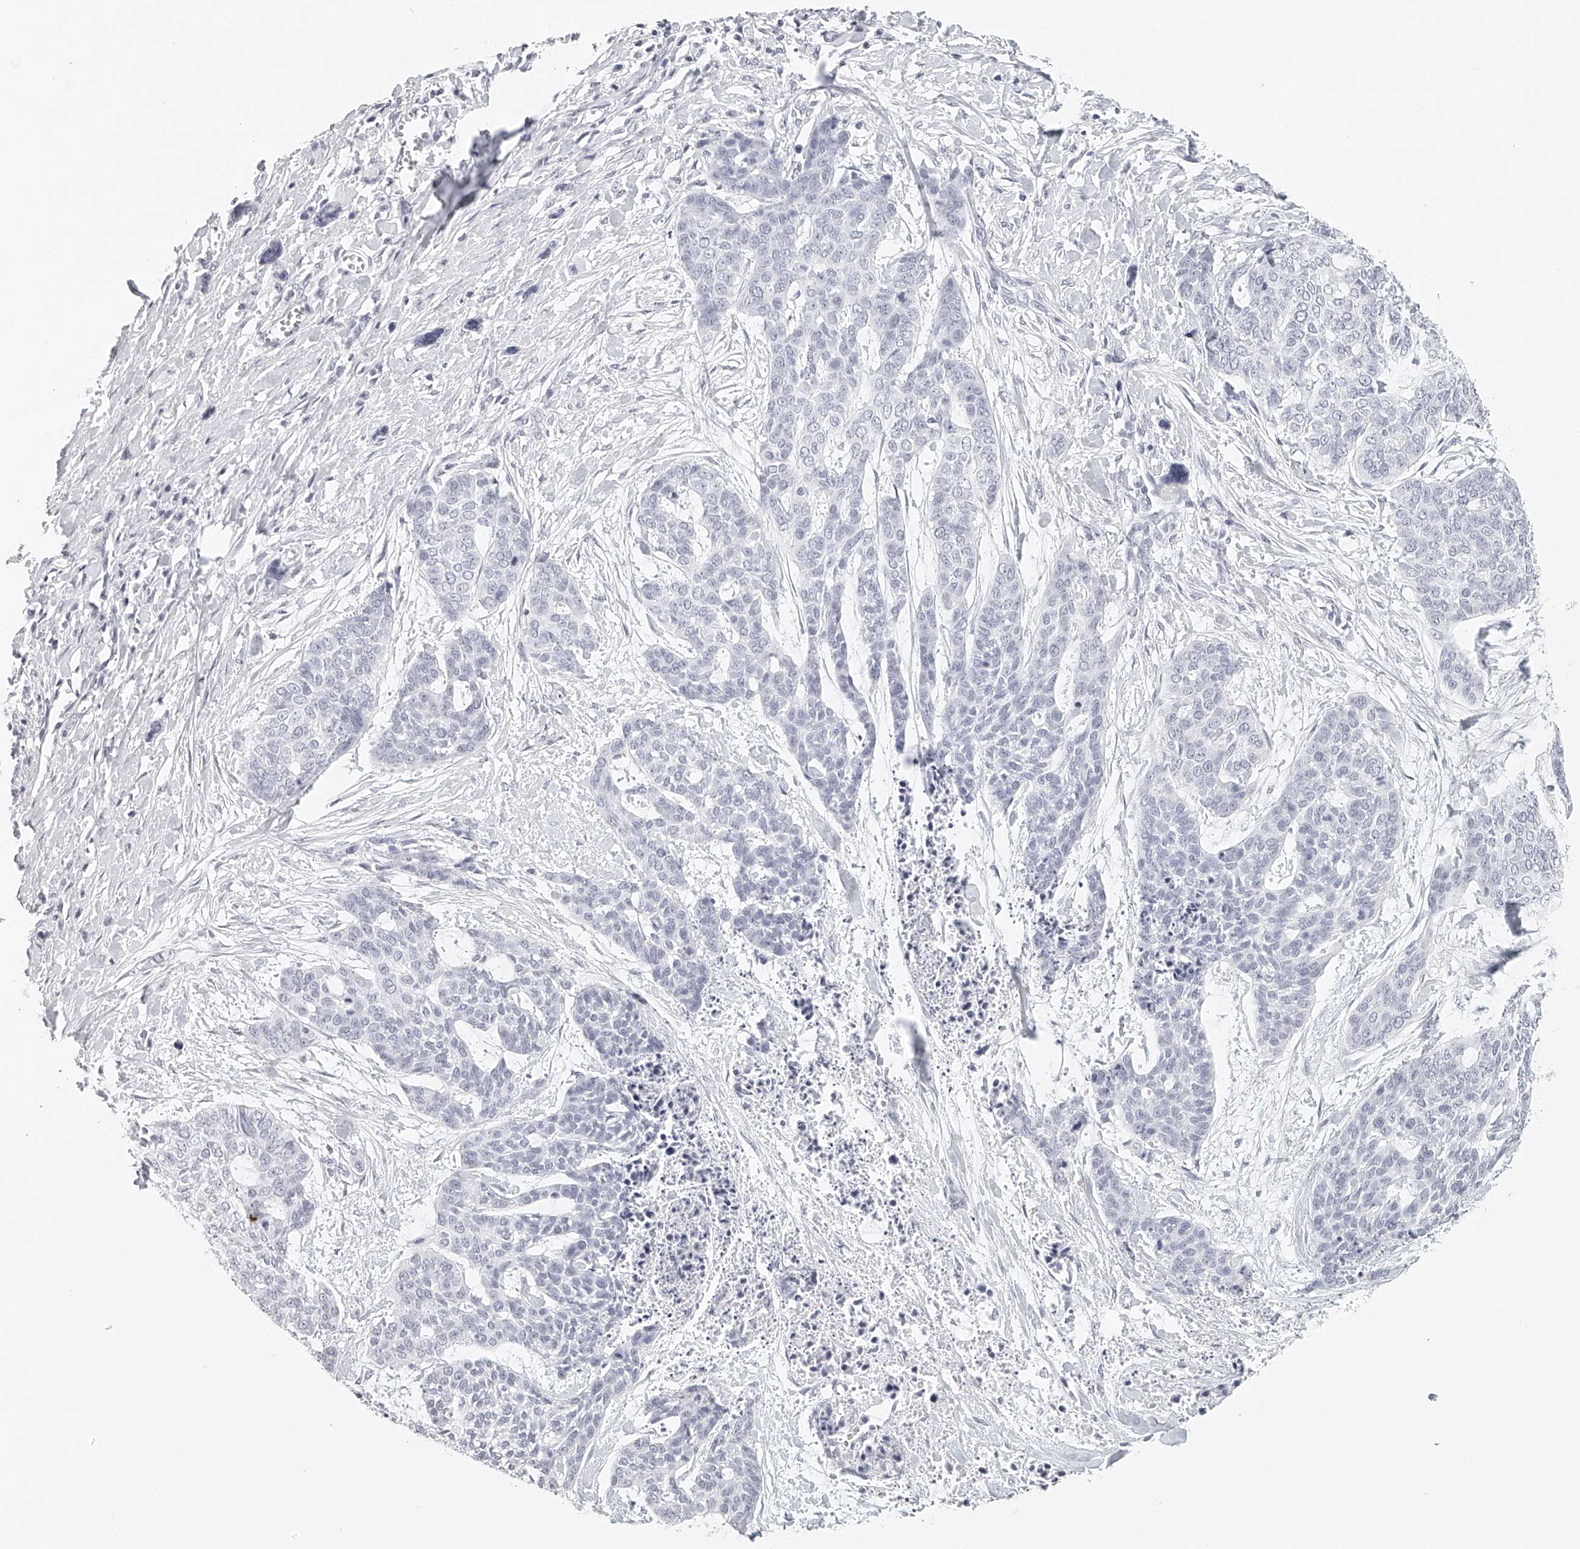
{"staining": {"intensity": "negative", "quantity": "none", "location": "none"}, "tissue": "skin cancer", "cell_type": "Tumor cells", "image_type": "cancer", "snomed": [{"axis": "morphology", "description": "Basal cell carcinoma"}, {"axis": "topography", "description": "Skin"}], "caption": "IHC histopathology image of neoplastic tissue: human basal cell carcinoma (skin) stained with DAB displays no significant protein positivity in tumor cells.", "gene": "BCL2L11", "patient": {"sex": "female", "age": 64}}